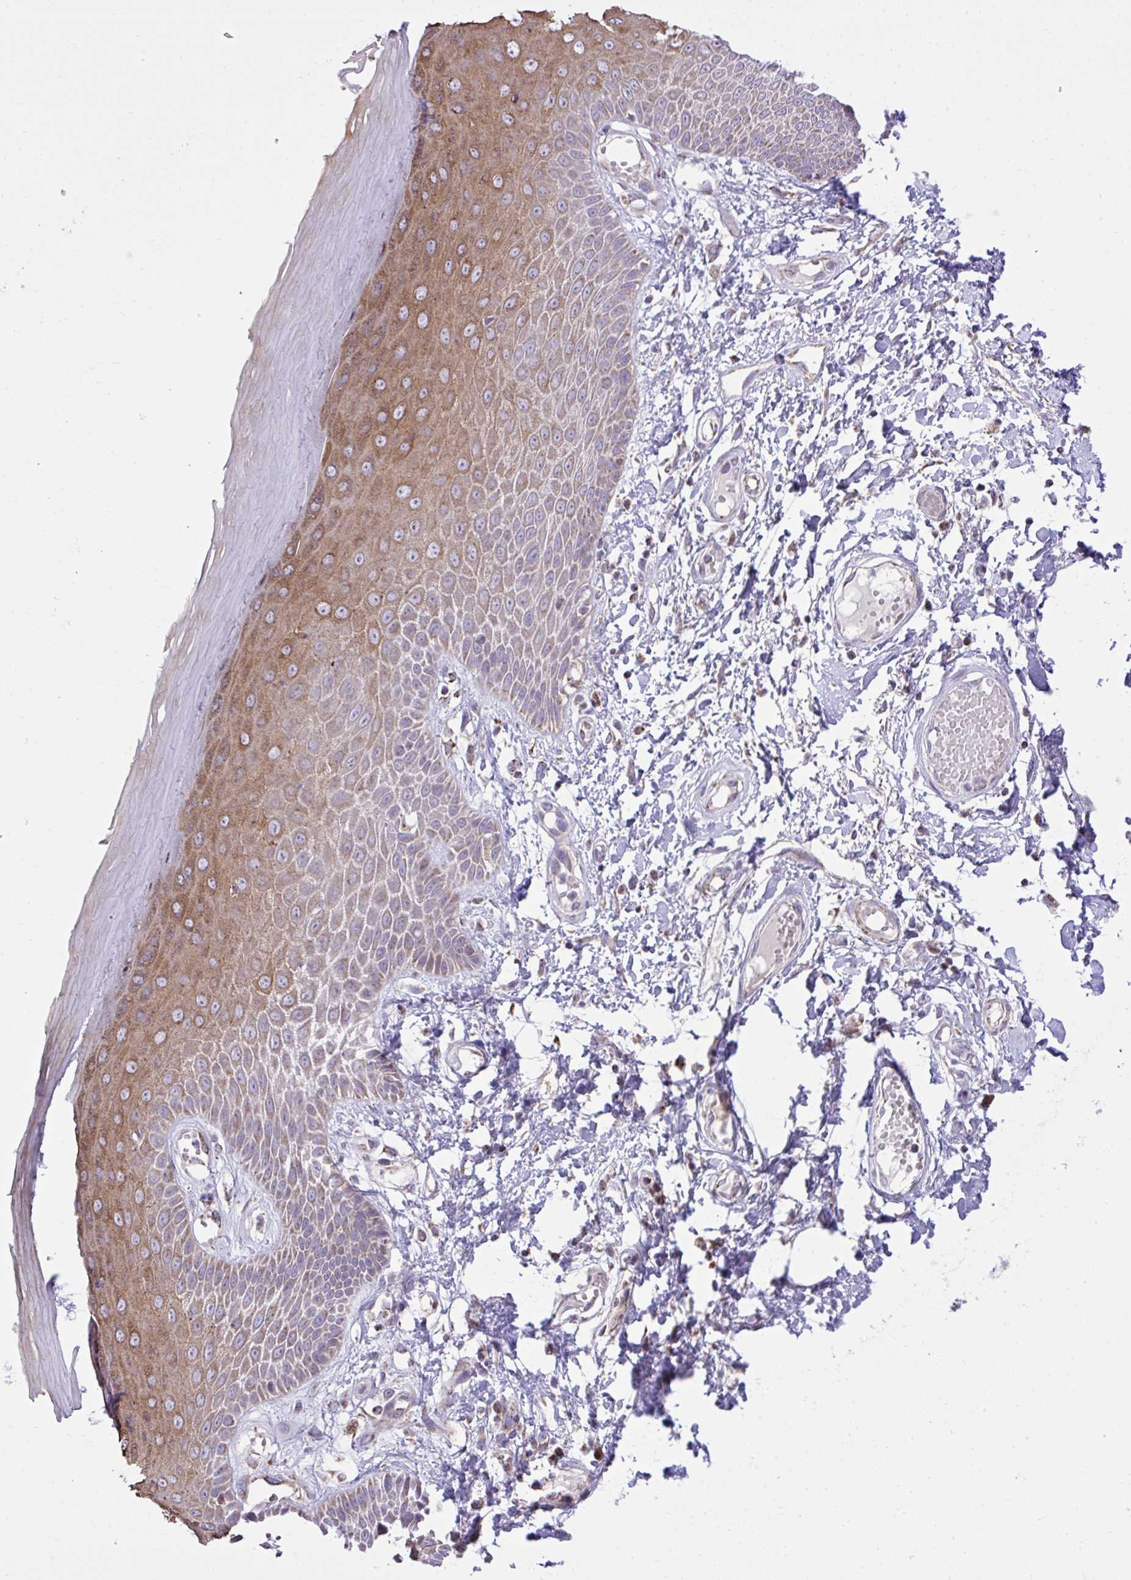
{"staining": {"intensity": "moderate", "quantity": ">75%", "location": "cytoplasmic/membranous"}, "tissue": "skin", "cell_type": "Epidermal cells", "image_type": "normal", "snomed": [{"axis": "morphology", "description": "Normal tissue, NOS"}, {"axis": "topography", "description": "Anal"}, {"axis": "topography", "description": "Peripheral nerve tissue"}], "caption": "Human skin stained with a brown dye exhibits moderate cytoplasmic/membranous positive positivity in approximately >75% of epidermal cells.", "gene": "ZNF362", "patient": {"sex": "male", "age": 78}}